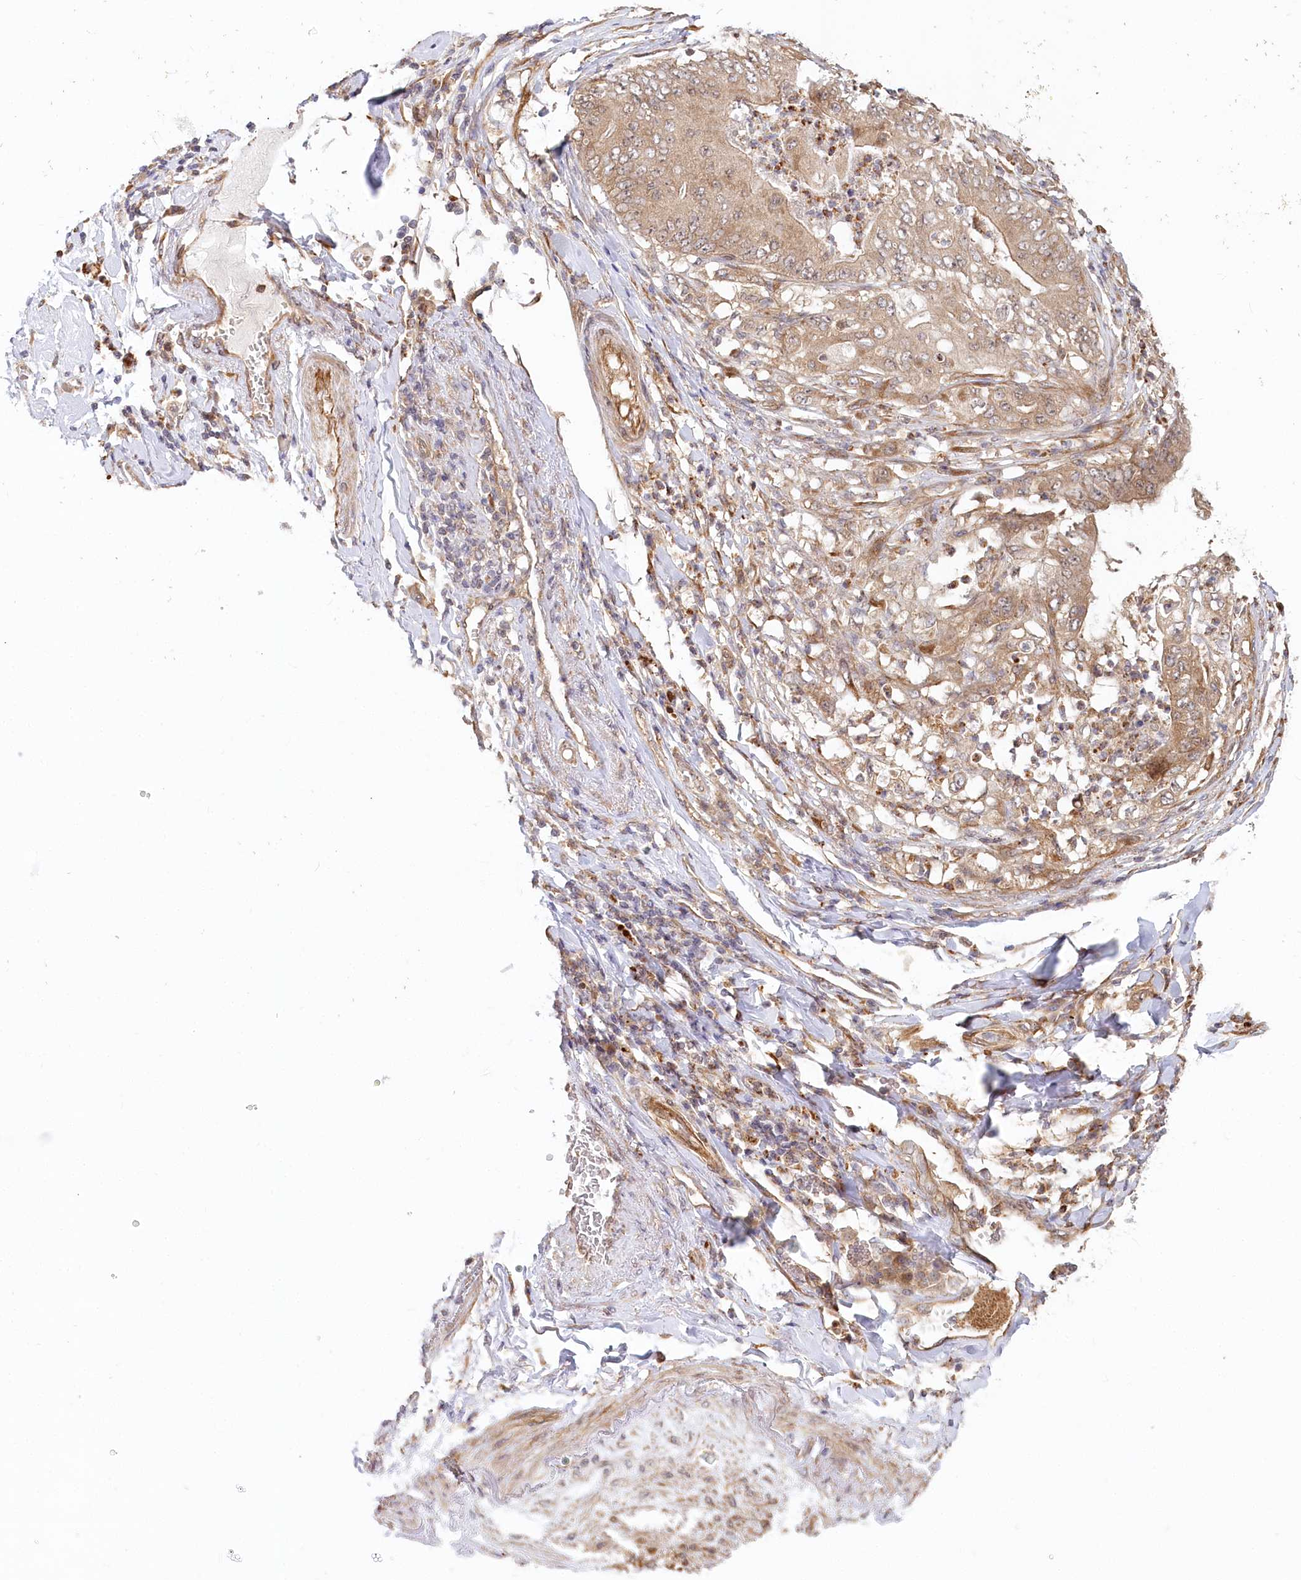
{"staining": {"intensity": "weak", "quantity": ">75%", "location": "cytoplasmic/membranous"}, "tissue": "stomach cancer", "cell_type": "Tumor cells", "image_type": "cancer", "snomed": [{"axis": "morphology", "description": "Adenocarcinoma, NOS"}, {"axis": "topography", "description": "Stomach"}], "caption": "Human stomach cancer stained for a protein (brown) reveals weak cytoplasmic/membranous positive staining in about >75% of tumor cells.", "gene": "CEP70", "patient": {"sex": "female", "age": 73}}